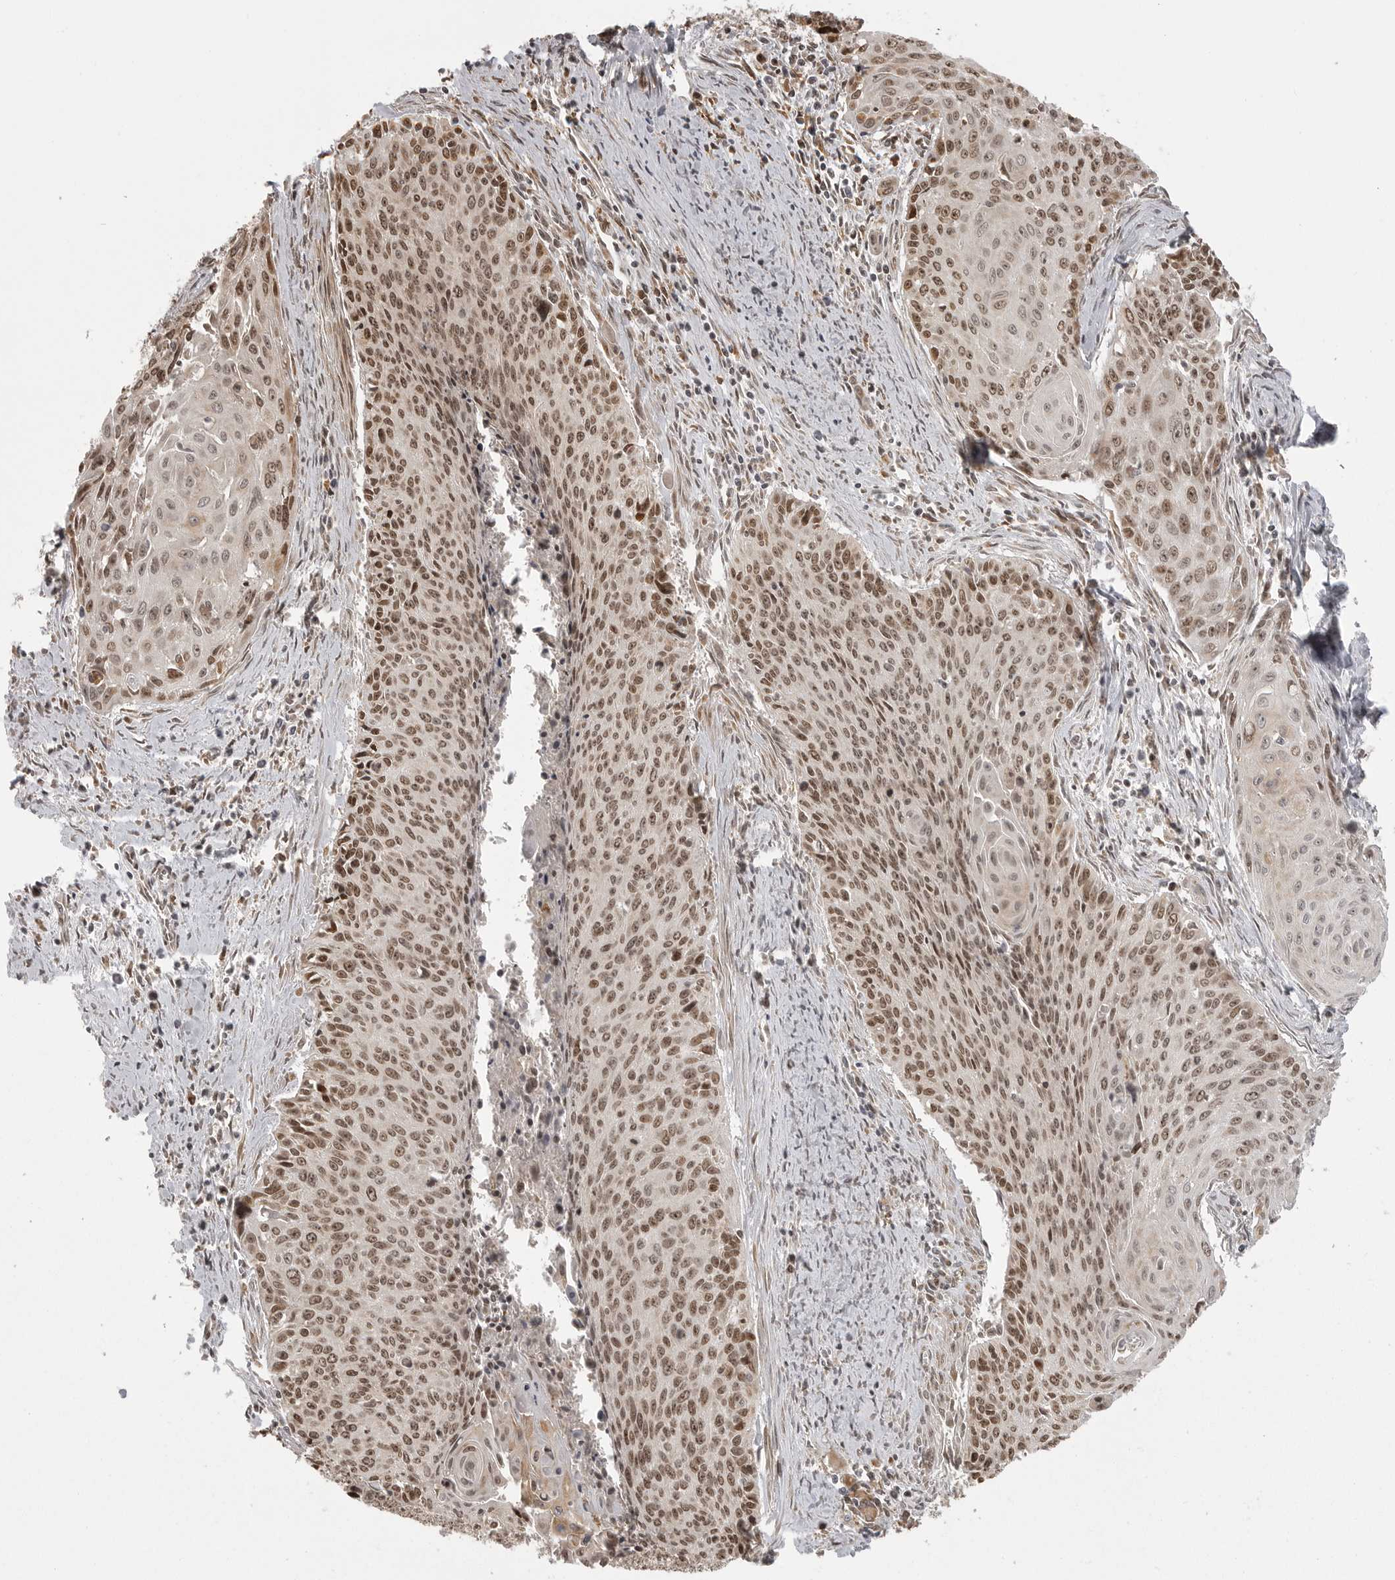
{"staining": {"intensity": "moderate", "quantity": ">75%", "location": "nuclear"}, "tissue": "cervical cancer", "cell_type": "Tumor cells", "image_type": "cancer", "snomed": [{"axis": "morphology", "description": "Squamous cell carcinoma, NOS"}, {"axis": "topography", "description": "Cervix"}], "caption": "Brown immunohistochemical staining in squamous cell carcinoma (cervical) shows moderate nuclear positivity in approximately >75% of tumor cells.", "gene": "ISG20L2", "patient": {"sex": "female", "age": 55}}